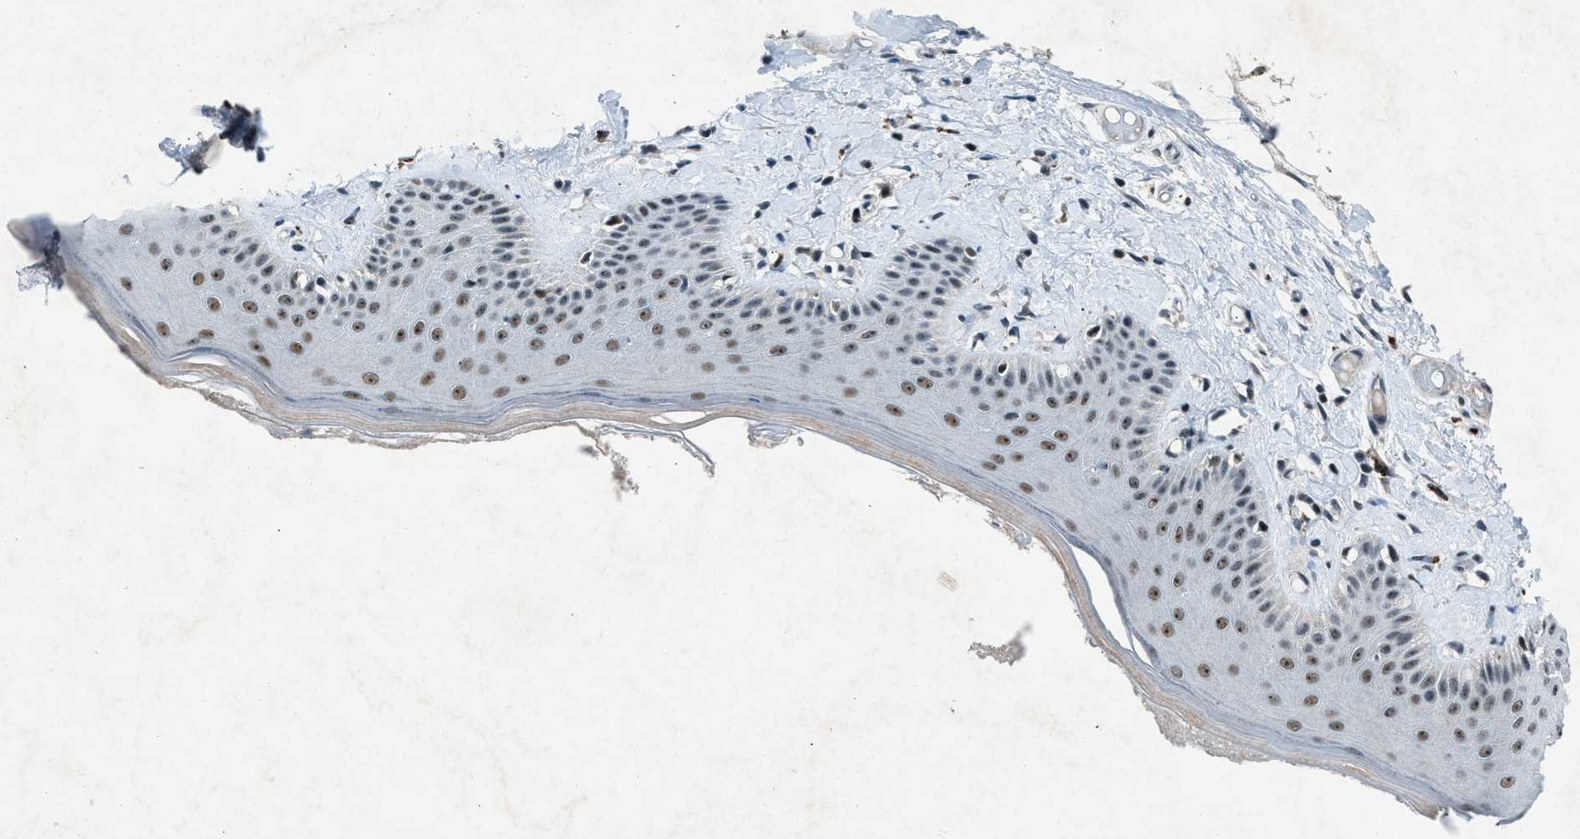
{"staining": {"intensity": "moderate", "quantity": "25%-75%", "location": "nuclear"}, "tissue": "skin", "cell_type": "Epidermal cells", "image_type": "normal", "snomed": [{"axis": "morphology", "description": "Normal tissue, NOS"}, {"axis": "topography", "description": "Vulva"}], "caption": "Human skin stained with a brown dye demonstrates moderate nuclear positive positivity in approximately 25%-75% of epidermal cells.", "gene": "ADCY1", "patient": {"sex": "female", "age": 73}}